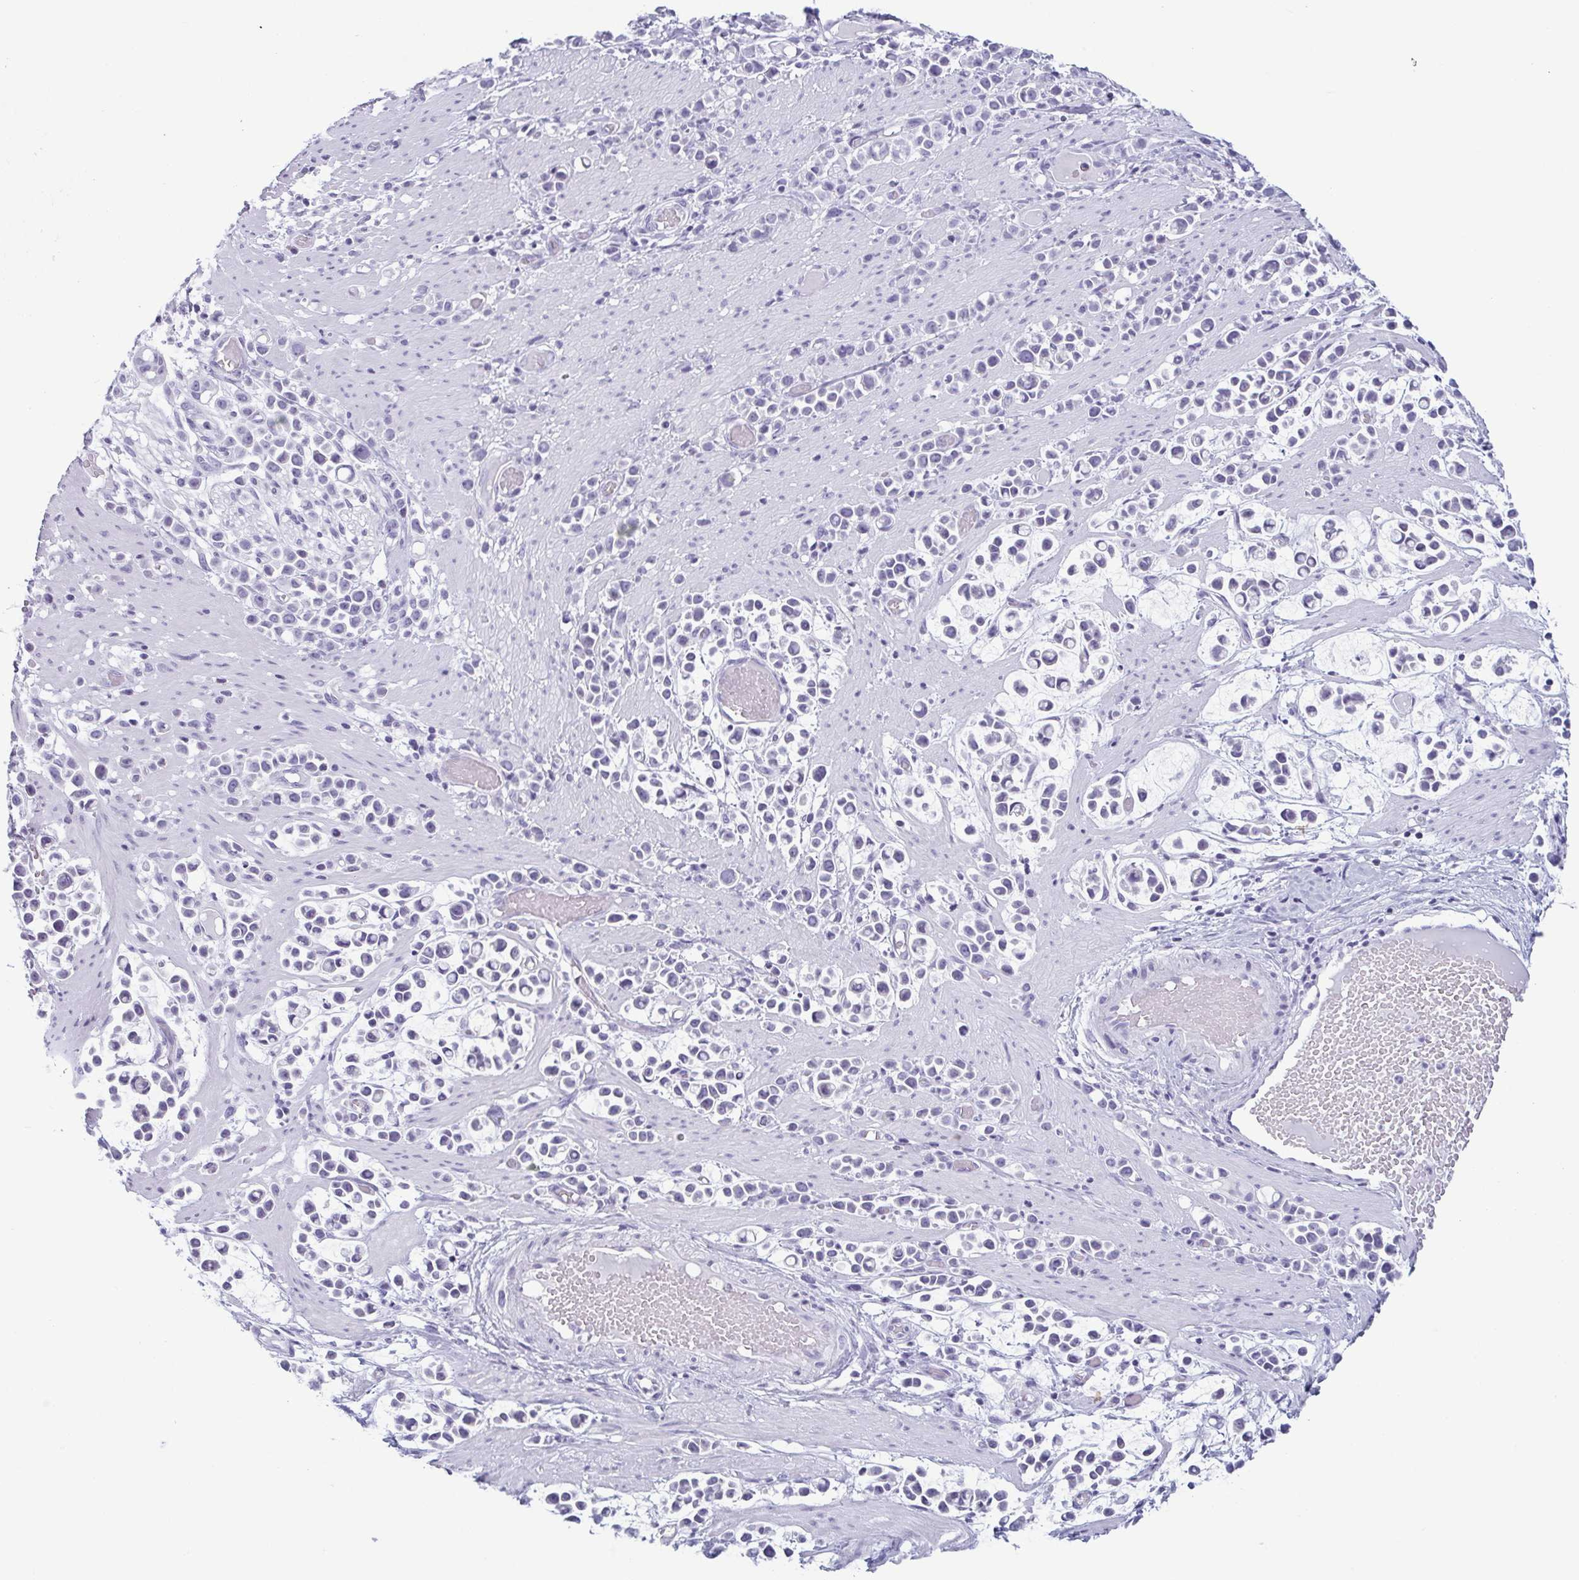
{"staining": {"intensity": "negative", "quantity": "none", "location": "none"}, "tissue": "stomach cancer", "cell_type": "Tumor cells", "image_type": "cancer", "snomed": [{"axis": "morphology", "description": "Adenocarcinoma, NOS"}, {"axis": "topography", "description": "Stomach"}], "caption": "DAB (3,3'-diaminobenzidine) immunohistochemical staining of human stomach cancer reveals no significant expression in tumor cells.", "gene": "KRT78", "patient": {"sex": "male", "age": 82}}